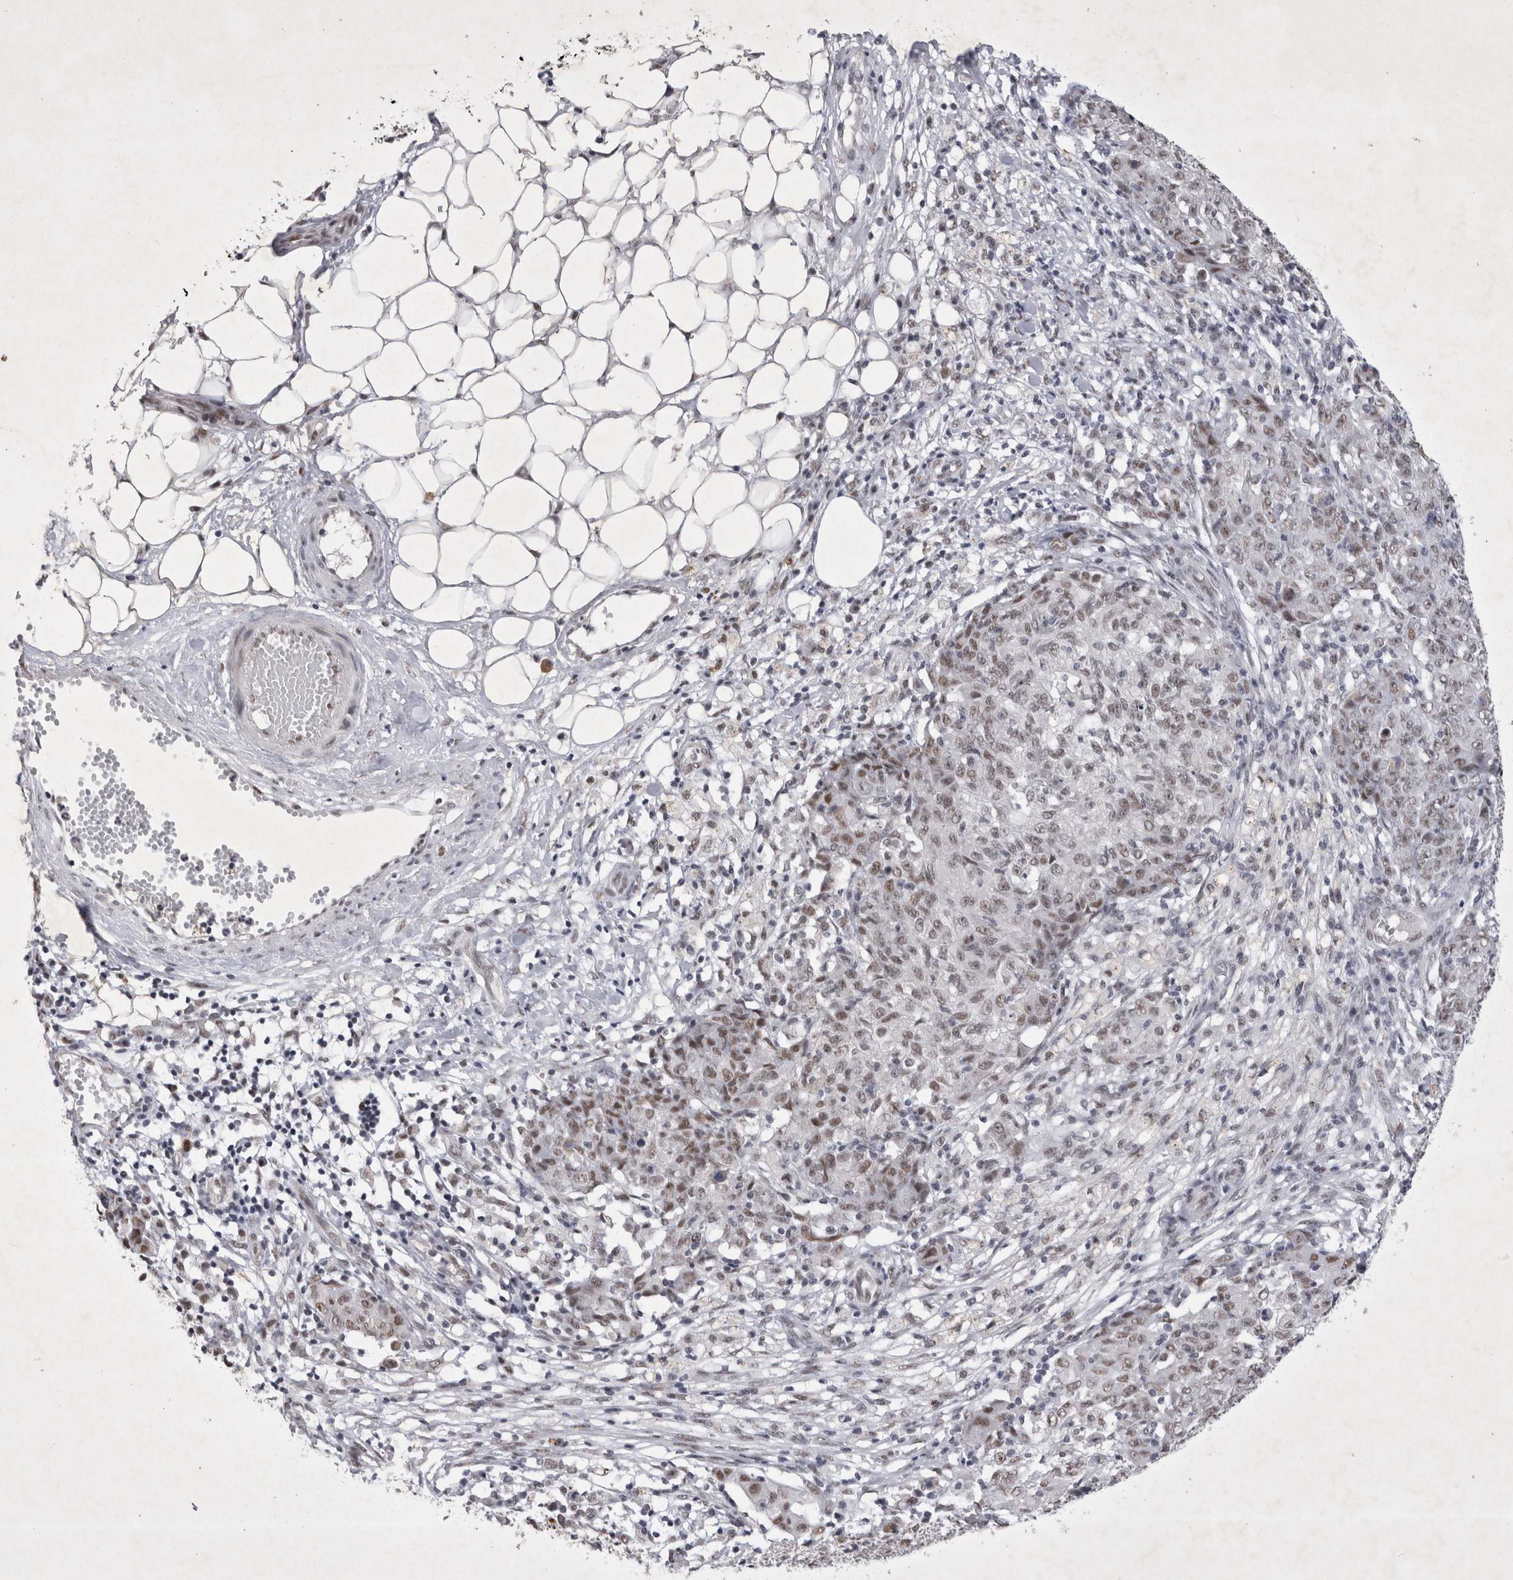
{"staining": {"intensity": "moderate", "quantity": ">75%", "location": "nuclear"}, "tissue": "ovarian cancer", "cell_type": "Tumor cells", "image_type": "cancer", "snomed": [{"axis": "morphology", "description": "Carcinoma, endometroid"}, {"axis": "topography", "description": "Ovary"}], "caption": "A brown stain highlights moderate nuclear staining of a protein in human ovarian endometroid carcinoma tumor cells.", "gene": "RBM6", "patient": {"sex": "female", "age": 42}}